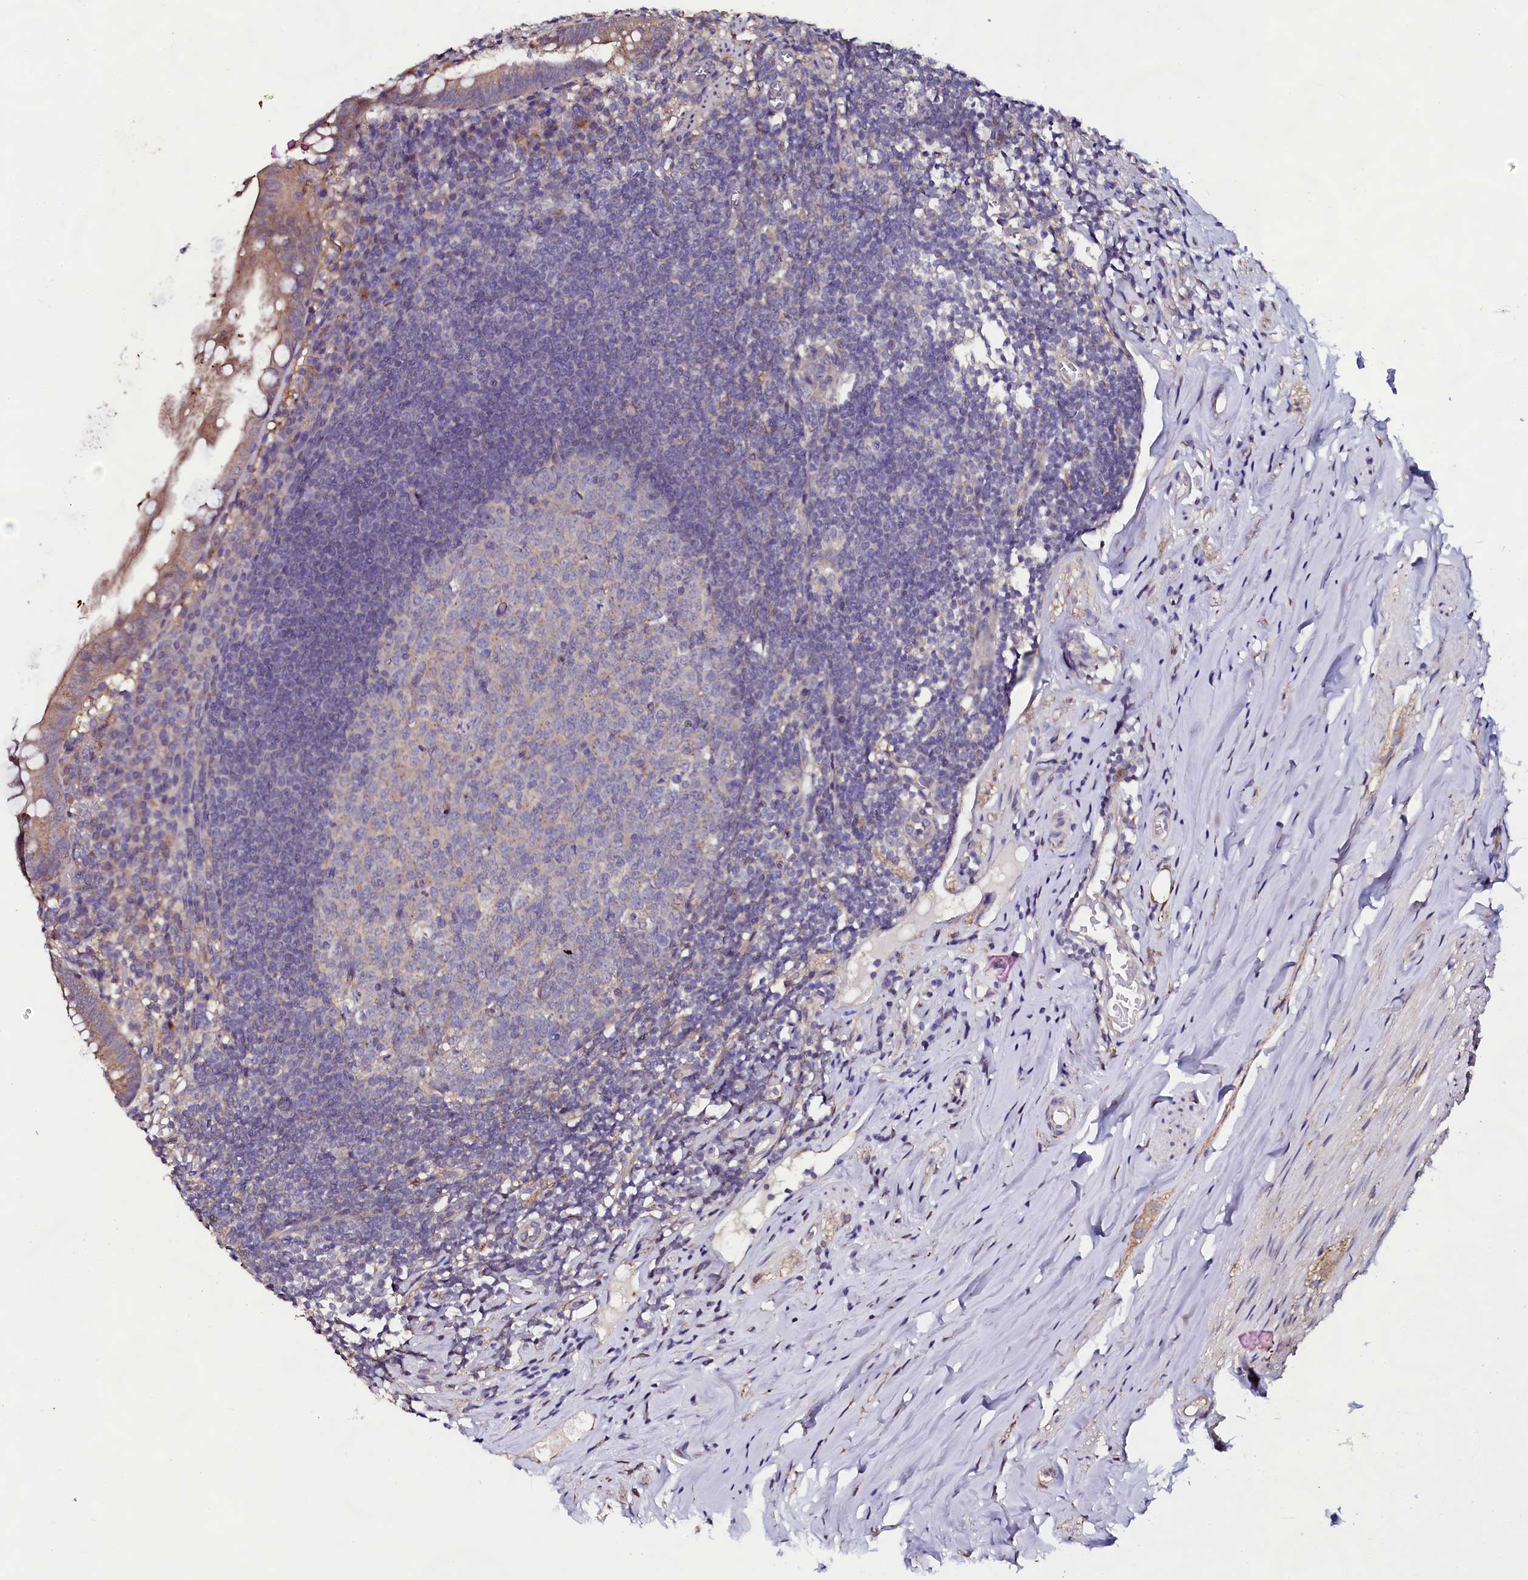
{"staining": {"intensity": "moderate", "quantity": ">75%", "location": "cytoplasmic/membranous"}, "tissue": "appendix", "cell_type": "Glandular cells", "image_type": "normal", "snomed": [{"axis": "morphology", "description": "Normal tissue, NOS"}, {"axis": "topography", "description": "Appendix"}], "caption": "Glandular cells exhibit medium levels of moderate cytoplasmic/membranous staining in about >75% of cells in benign appendix.", "gene": "USPL1", "patient": {"sex": "female", "age": 51}}